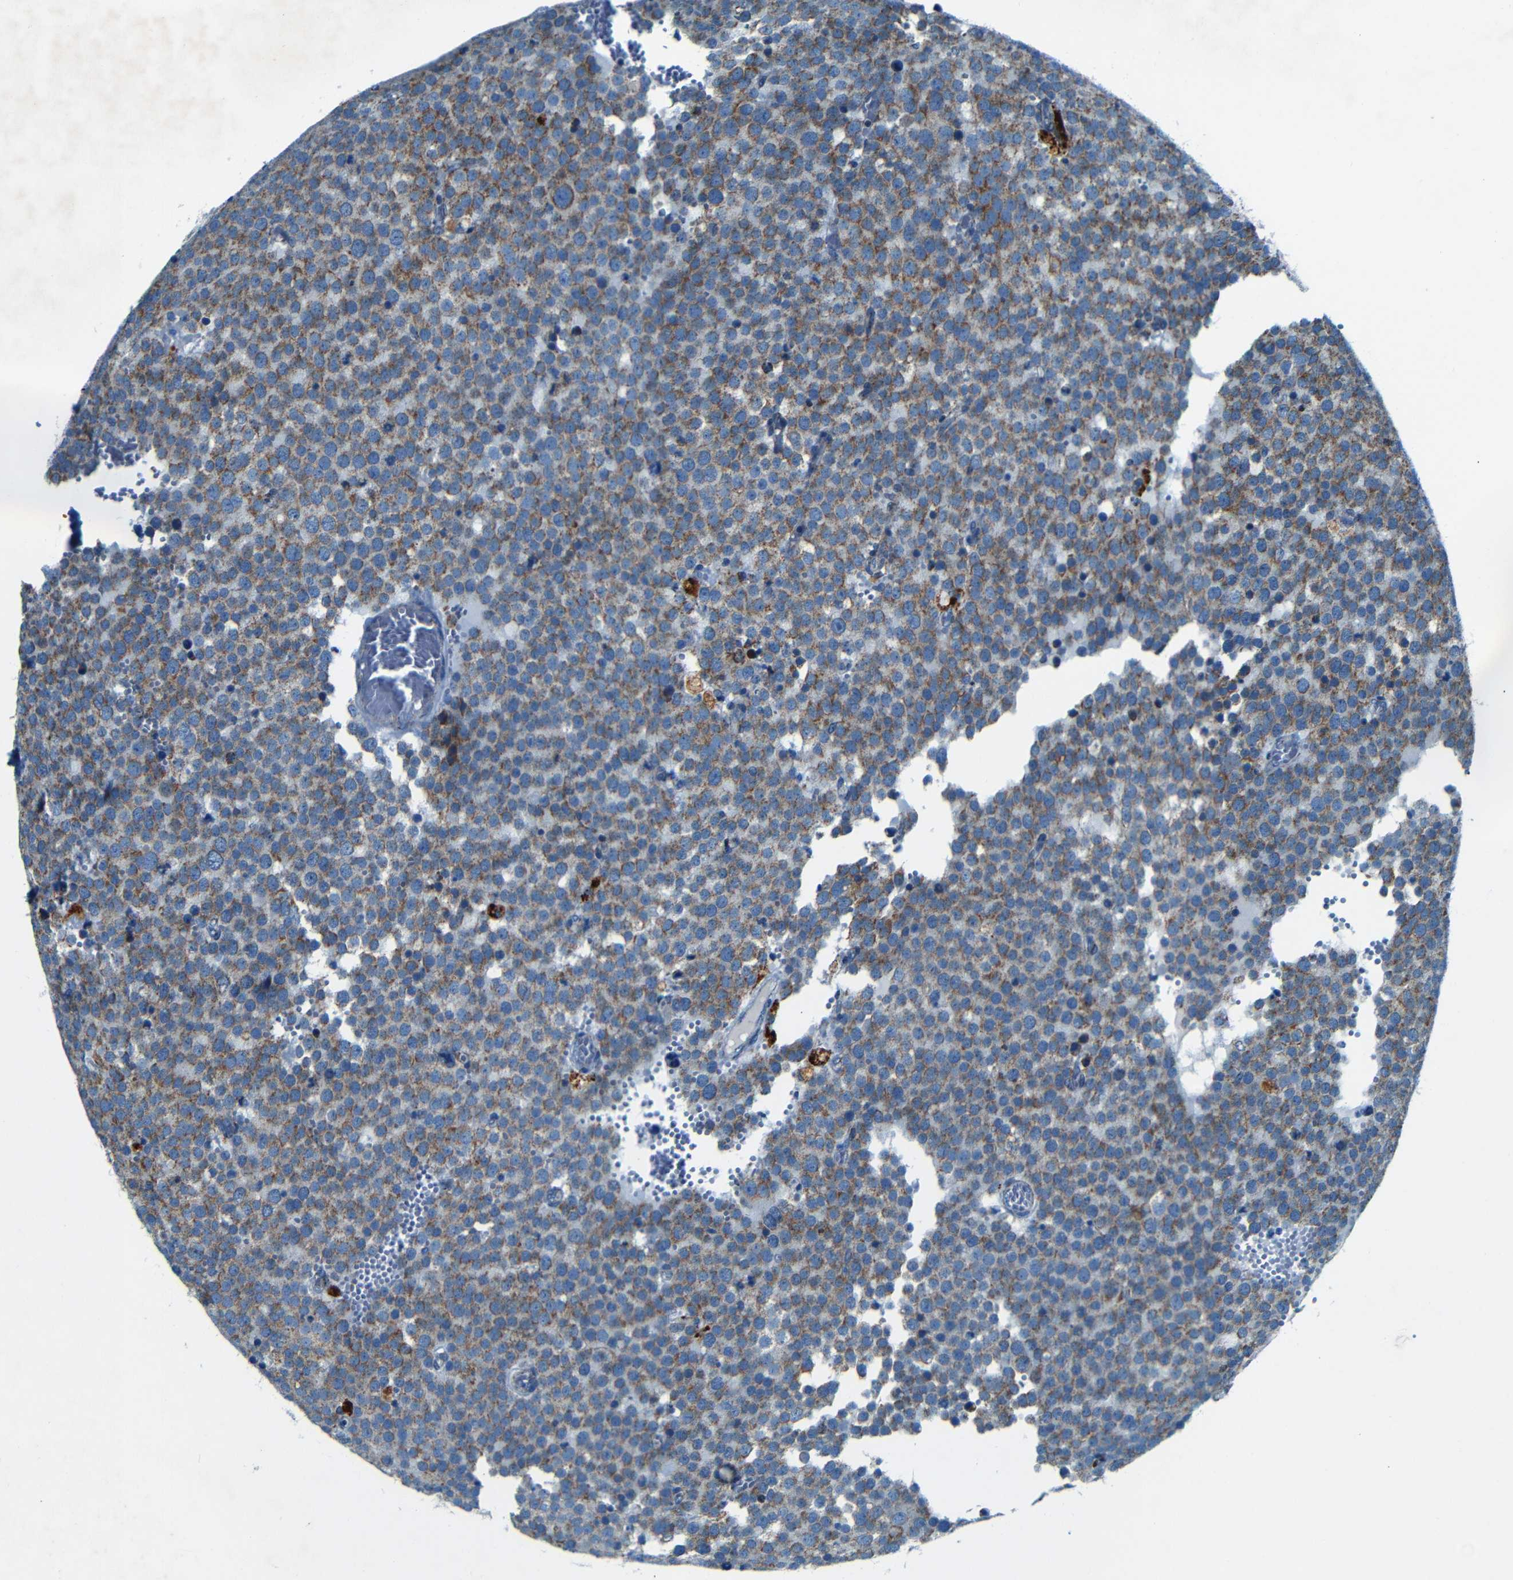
{"staining": {"intensity": "moderate", "quantity": ">75%", "location": "cytoplasmic/membranous"}, "tissue": "testis cancer", "cell_type": "Tumor cells", "image_type": "cancer", "snomed": [{"axis": "morphology", "description": "Normal tissue, NOS"}, {"axis": "morphology", "description": "Seminoma, NOS"}, {"axis": "topography", "description": "Testis"}], "caption": "Moderate cytoplasmic/membranous expression is seen in about >75% of tumor cells in testis cancer.", "gene": "WSCD2", "patient": {"sex": "male", "age": 71}}